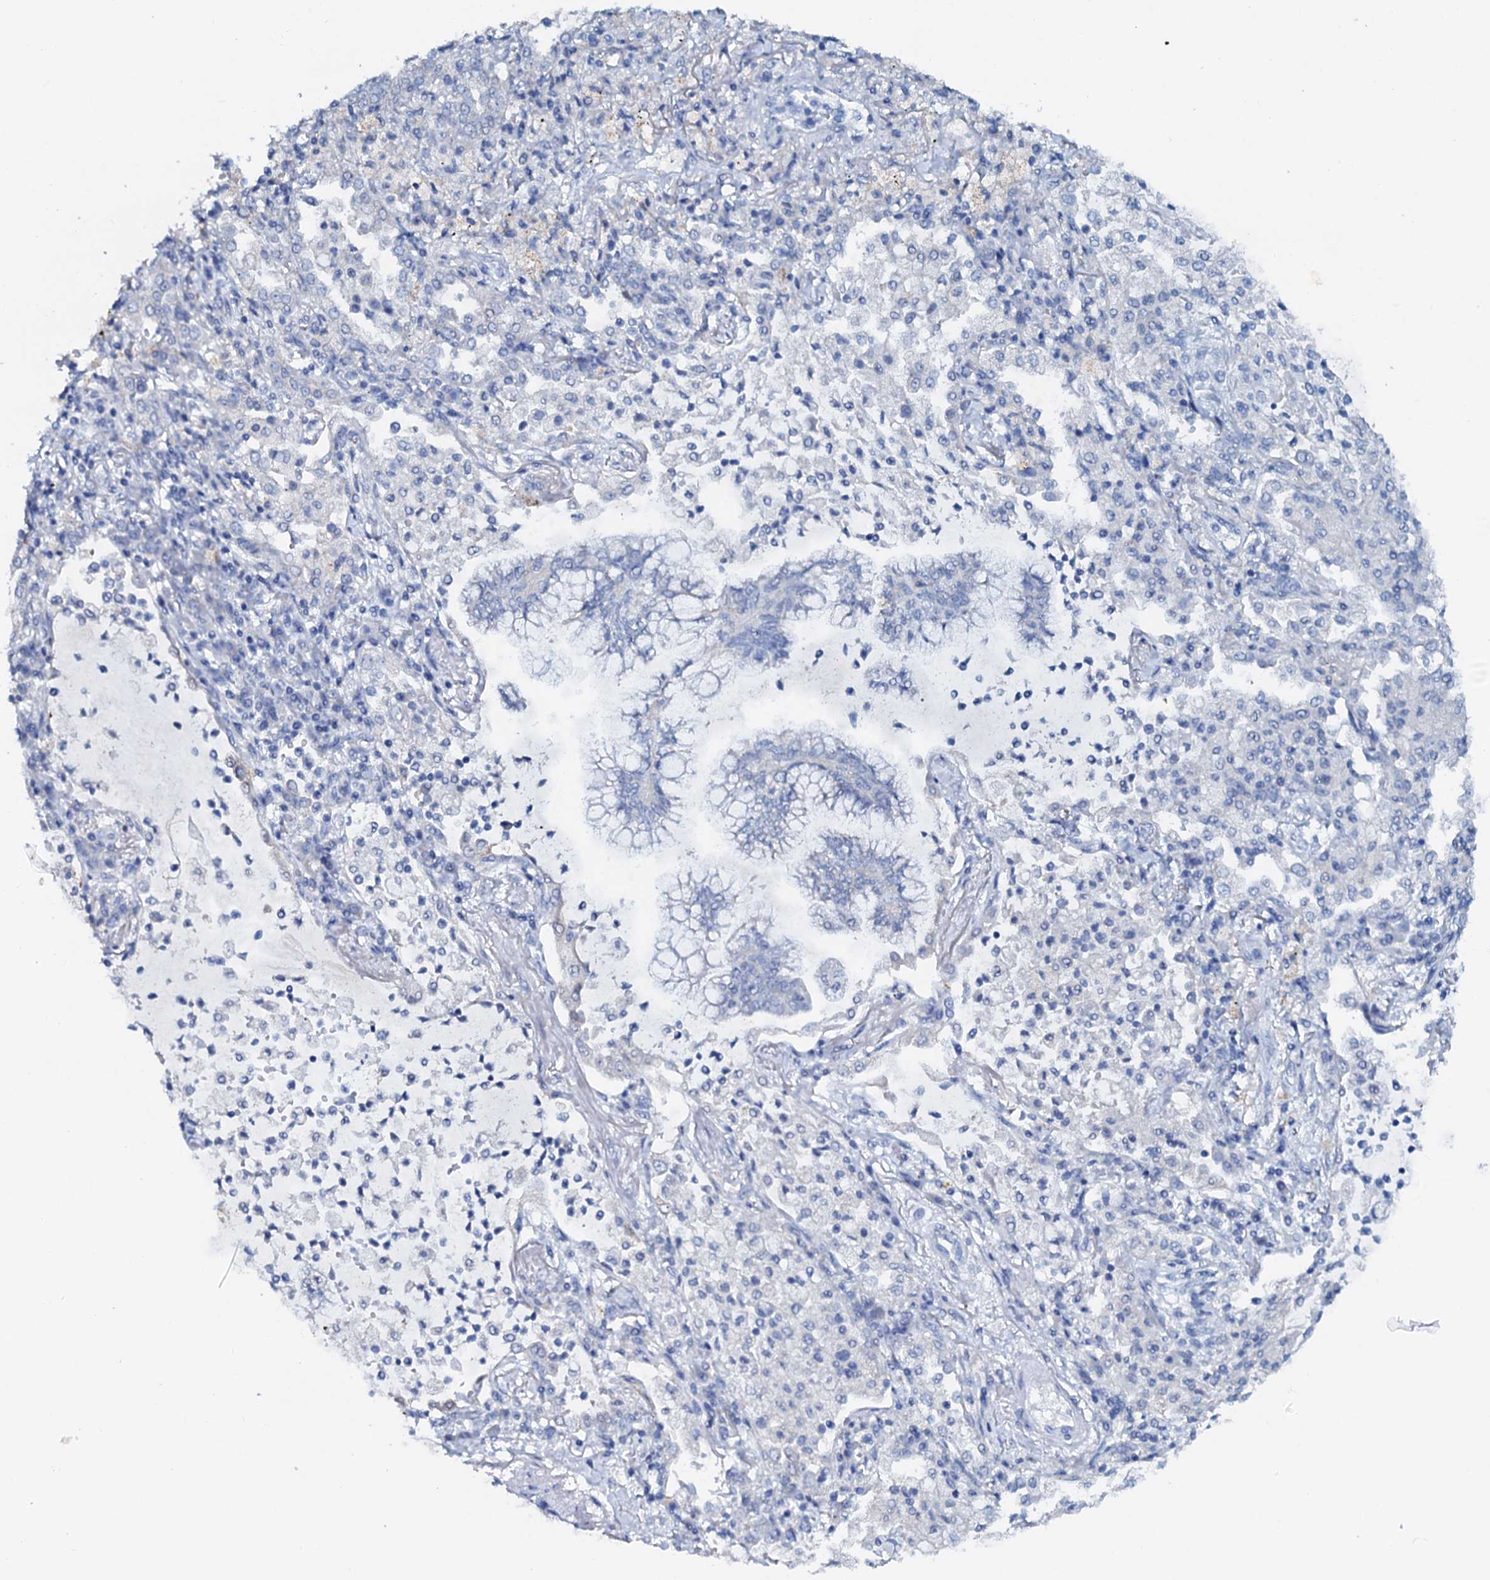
{"staining": {"intensity": "negative", "quantity": "none", "location": "none"}, "tissue": "lung cancer", "cell_type": "Tumor cells", "image_type": "cancer", "snomed": [{"axis": "morphology", "description": "Adenocarcinoma, NOS"}, {"axis": "topography", "description": "Lung"}], "caption": "DAB immunohistochemical staining of human lung adenocarcinoma exhibits no significant expression in tumor cells.", "gene": "AMER2", "patient": {"sex": "female", "age": 70}}